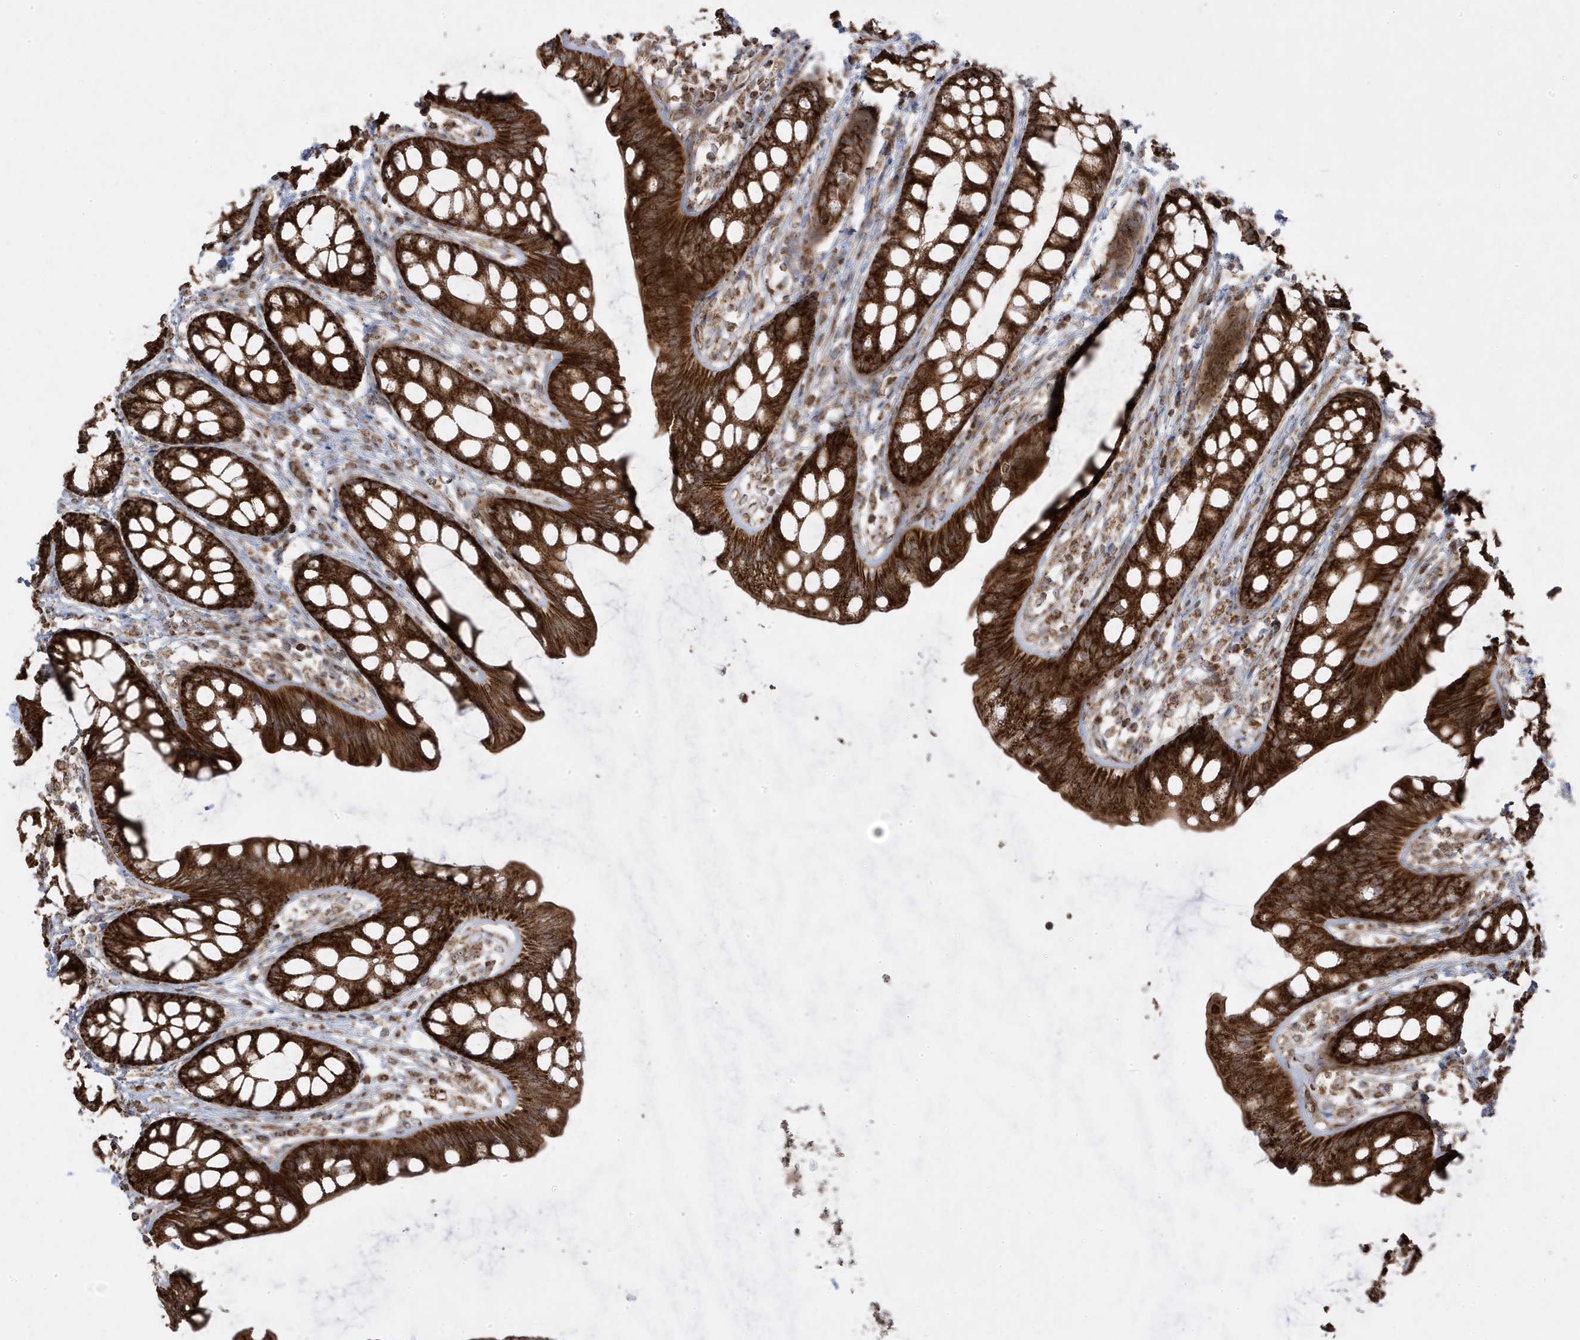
{"staining": {"intensity": "strong", "quantity": ">75%", "location": "cytoplasmic/membranous"}, "tissue": "rectum", "cell_type": "Glandular cells", "image_type": "normal", "snomed": [{"axis": "morphology", "description": "Normal tissue, NOS"}, {"axis": "topography", "description": "Rectum"}], "caption": "An IHC micrograph of benign tissue is shown. Protein staining in brown highlights strong cytoplasmic/membranous positivity in rectum within glandular cells. (DAB (3,3'-diaminobenzidine) = brown stain, brightfield microscopy at high magnification).", "gene": "CLUAP1", "patient": {"sex": "female", "age": 65}}